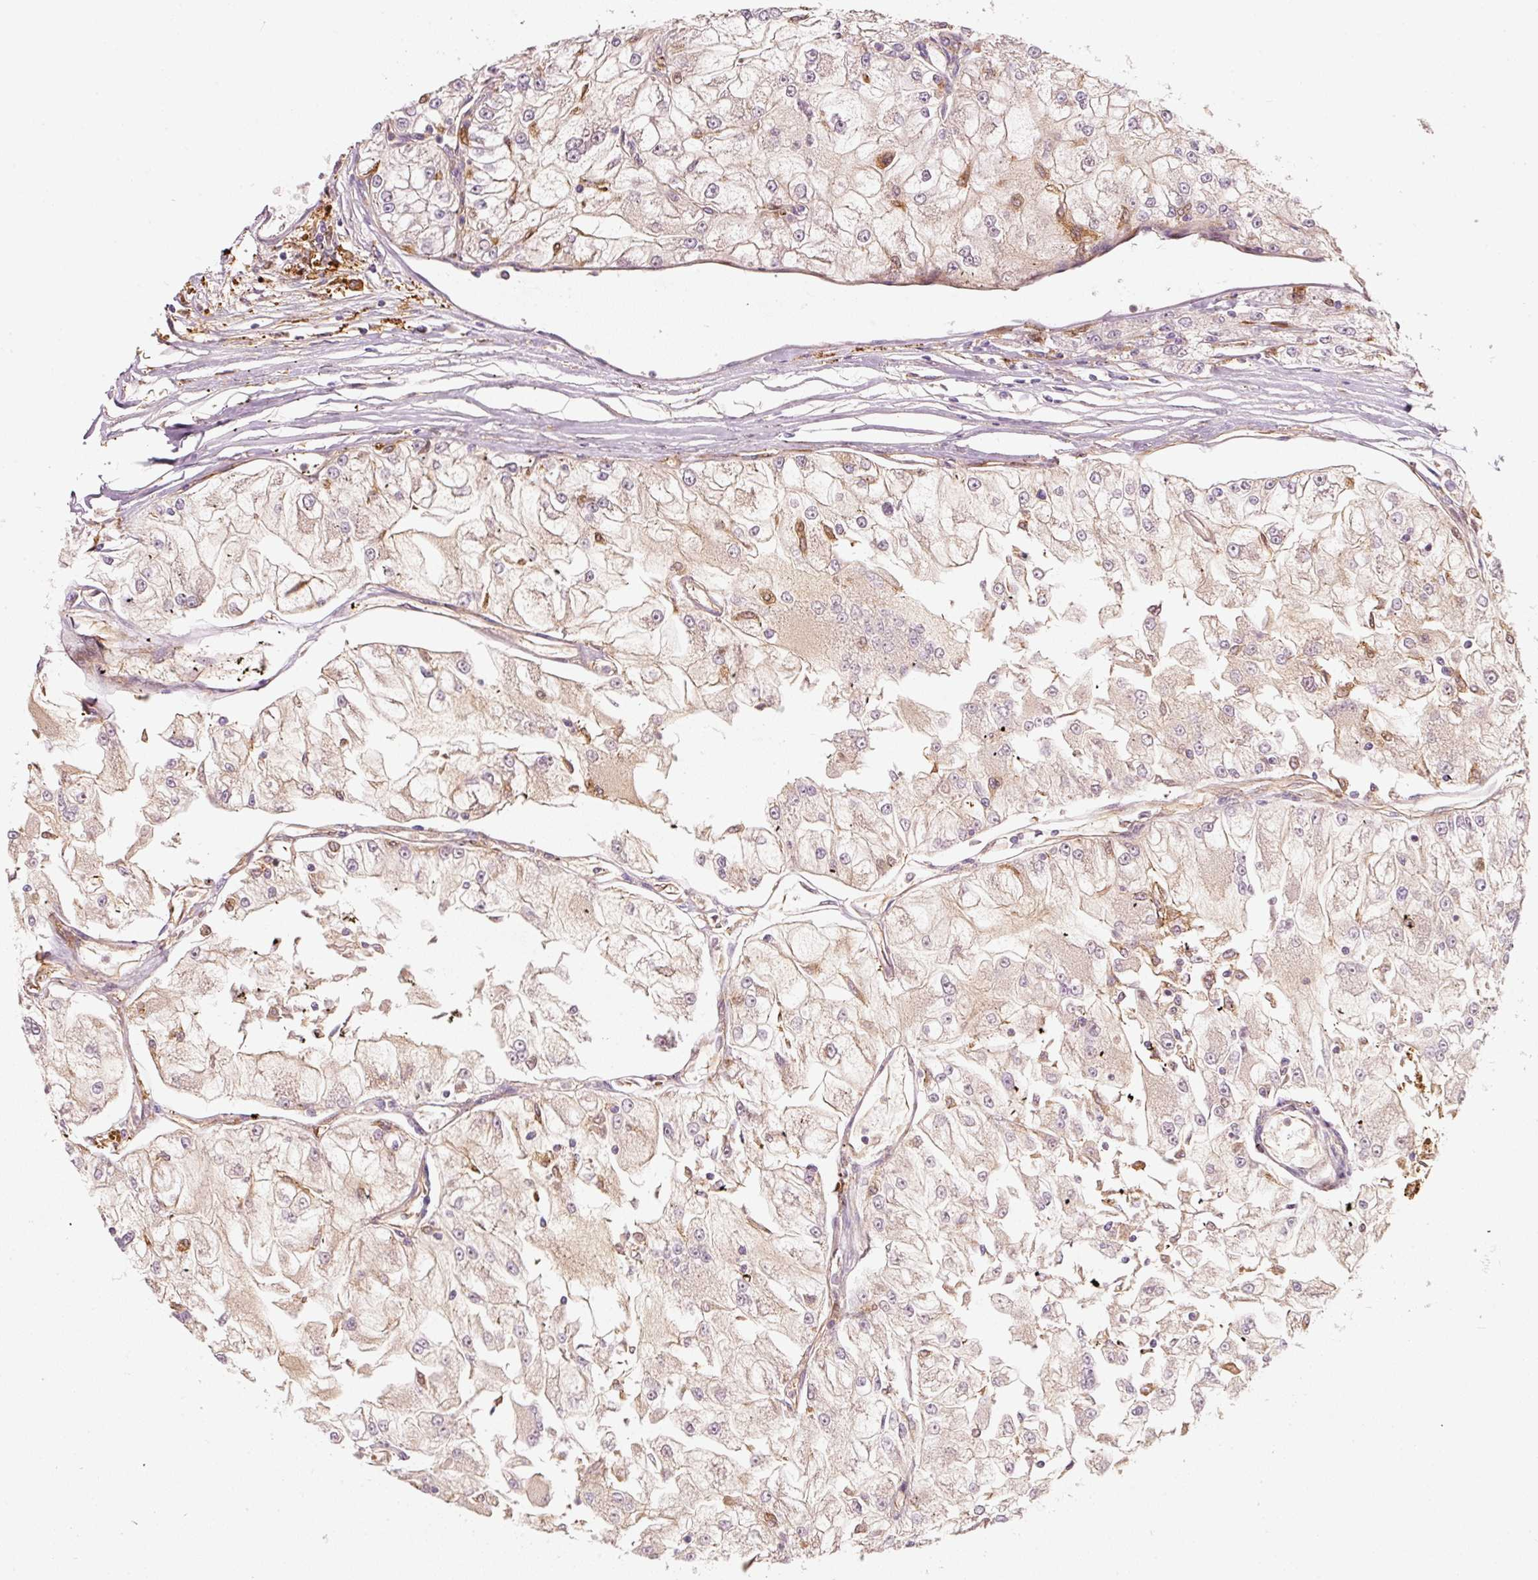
{"staining": {"intensity": "weak", "quantity": "<25%", "location": "cytoplasmic/membranous"}, "tissue": "renal cancer", "cell_type": "Tumor cells", "image_type": "cancer", "snomed": [{"axis": "morphology", "description": "Adenocarcinoma, NOS"}, {"axis": "topography", "description": "Kidney"}], "caption": "Tumor cells are negative for brown protein staining in renal cancer (adenocarcinoma).", "gene": "IQGAP2", "patient": {"sex": "female", "age": 72}}